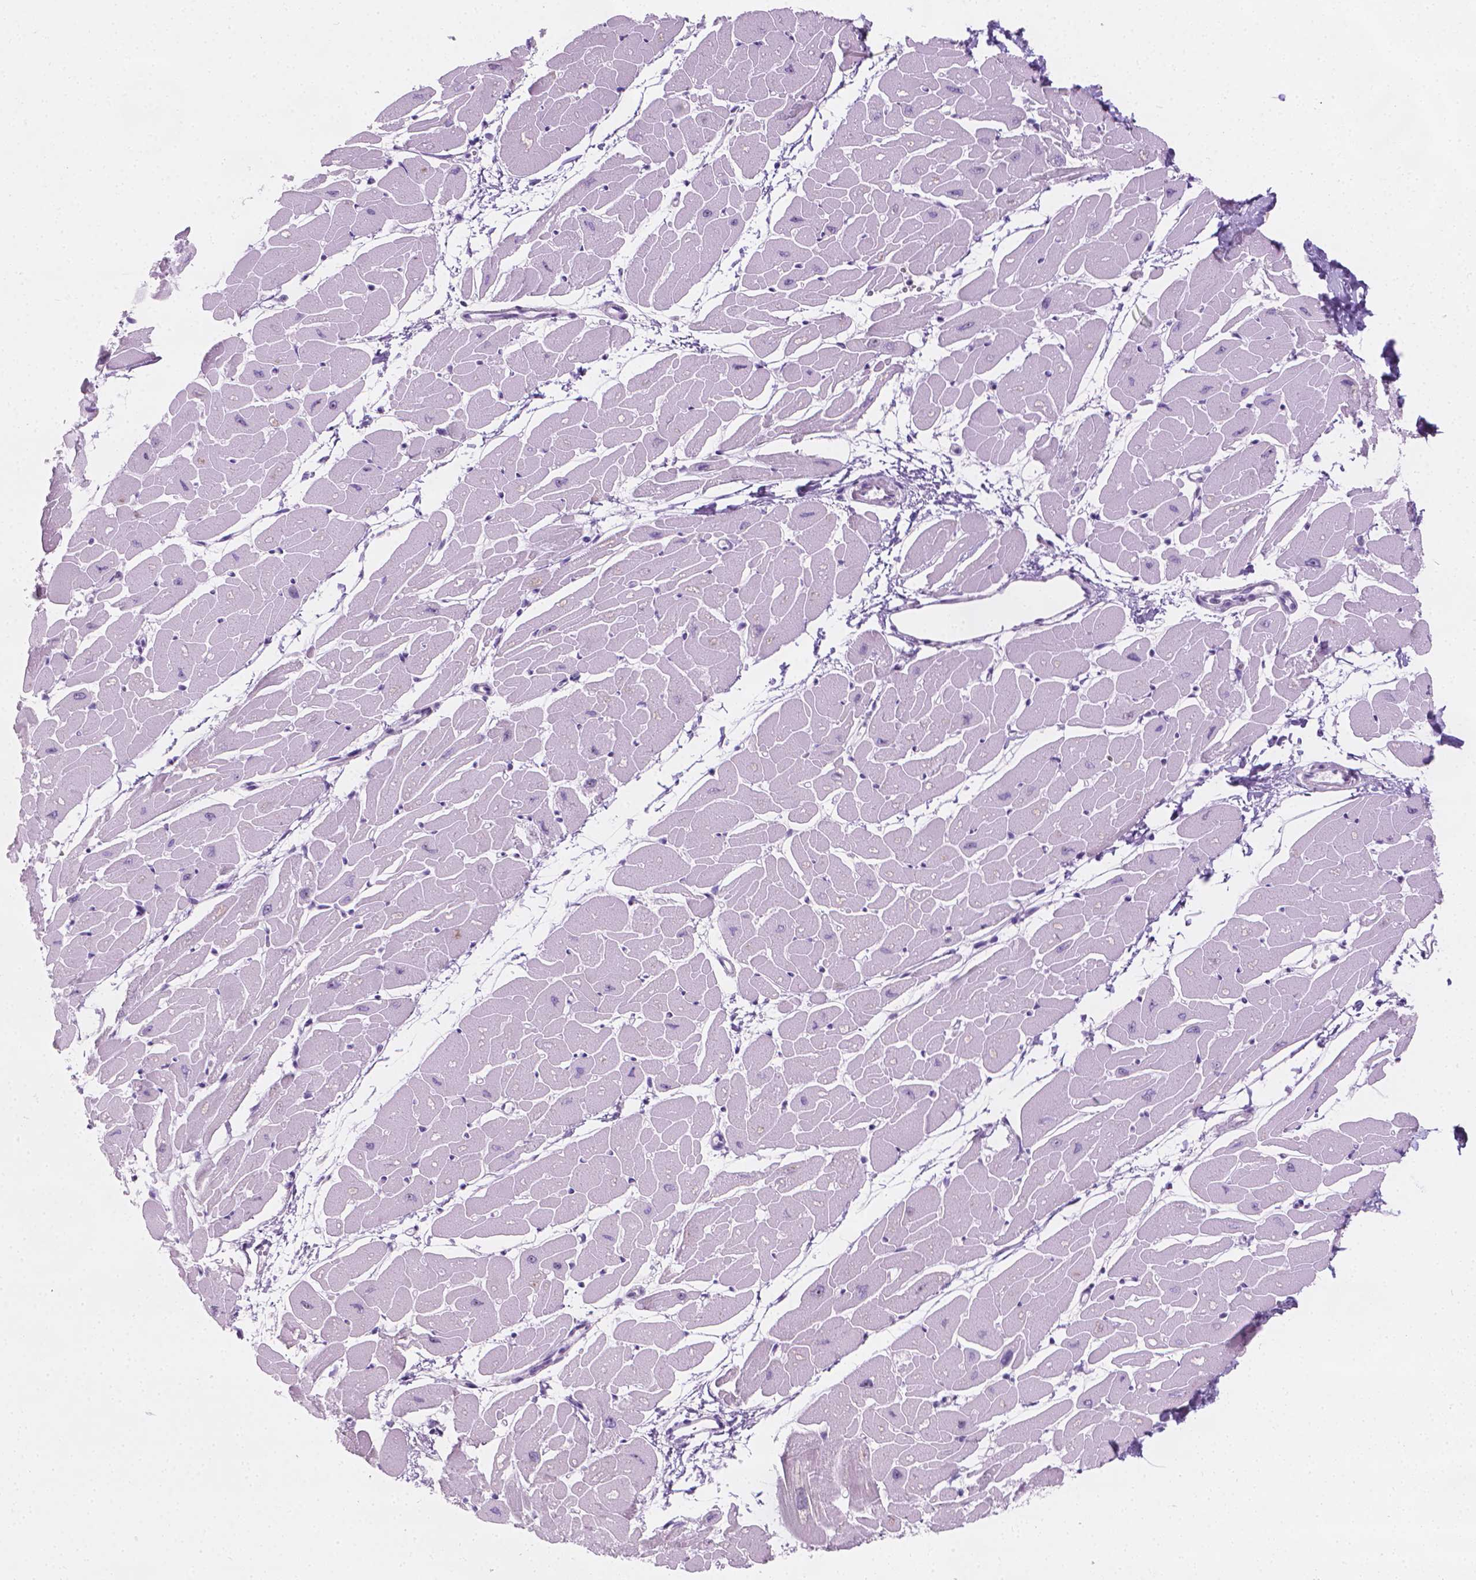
{"staining": {"intensity": "weak", "quantity": "<25%", "location": "nuclear"}, "tissue": "heart muscle", "cell_type": "Cardiomyocytes", "image_type": "normal", "snomed": [{"axis": "morphology", "description": "Normal tissue, NOS"}, {"axis": "topography", "description": "Heart"}], "caption": "Human heart muscle stained for a protein using immunohistochemistry (IHC) shows no staining in cardiomyocytes.", "gene": "NOL7", "patient": {"sex": "male", "age": 57}}